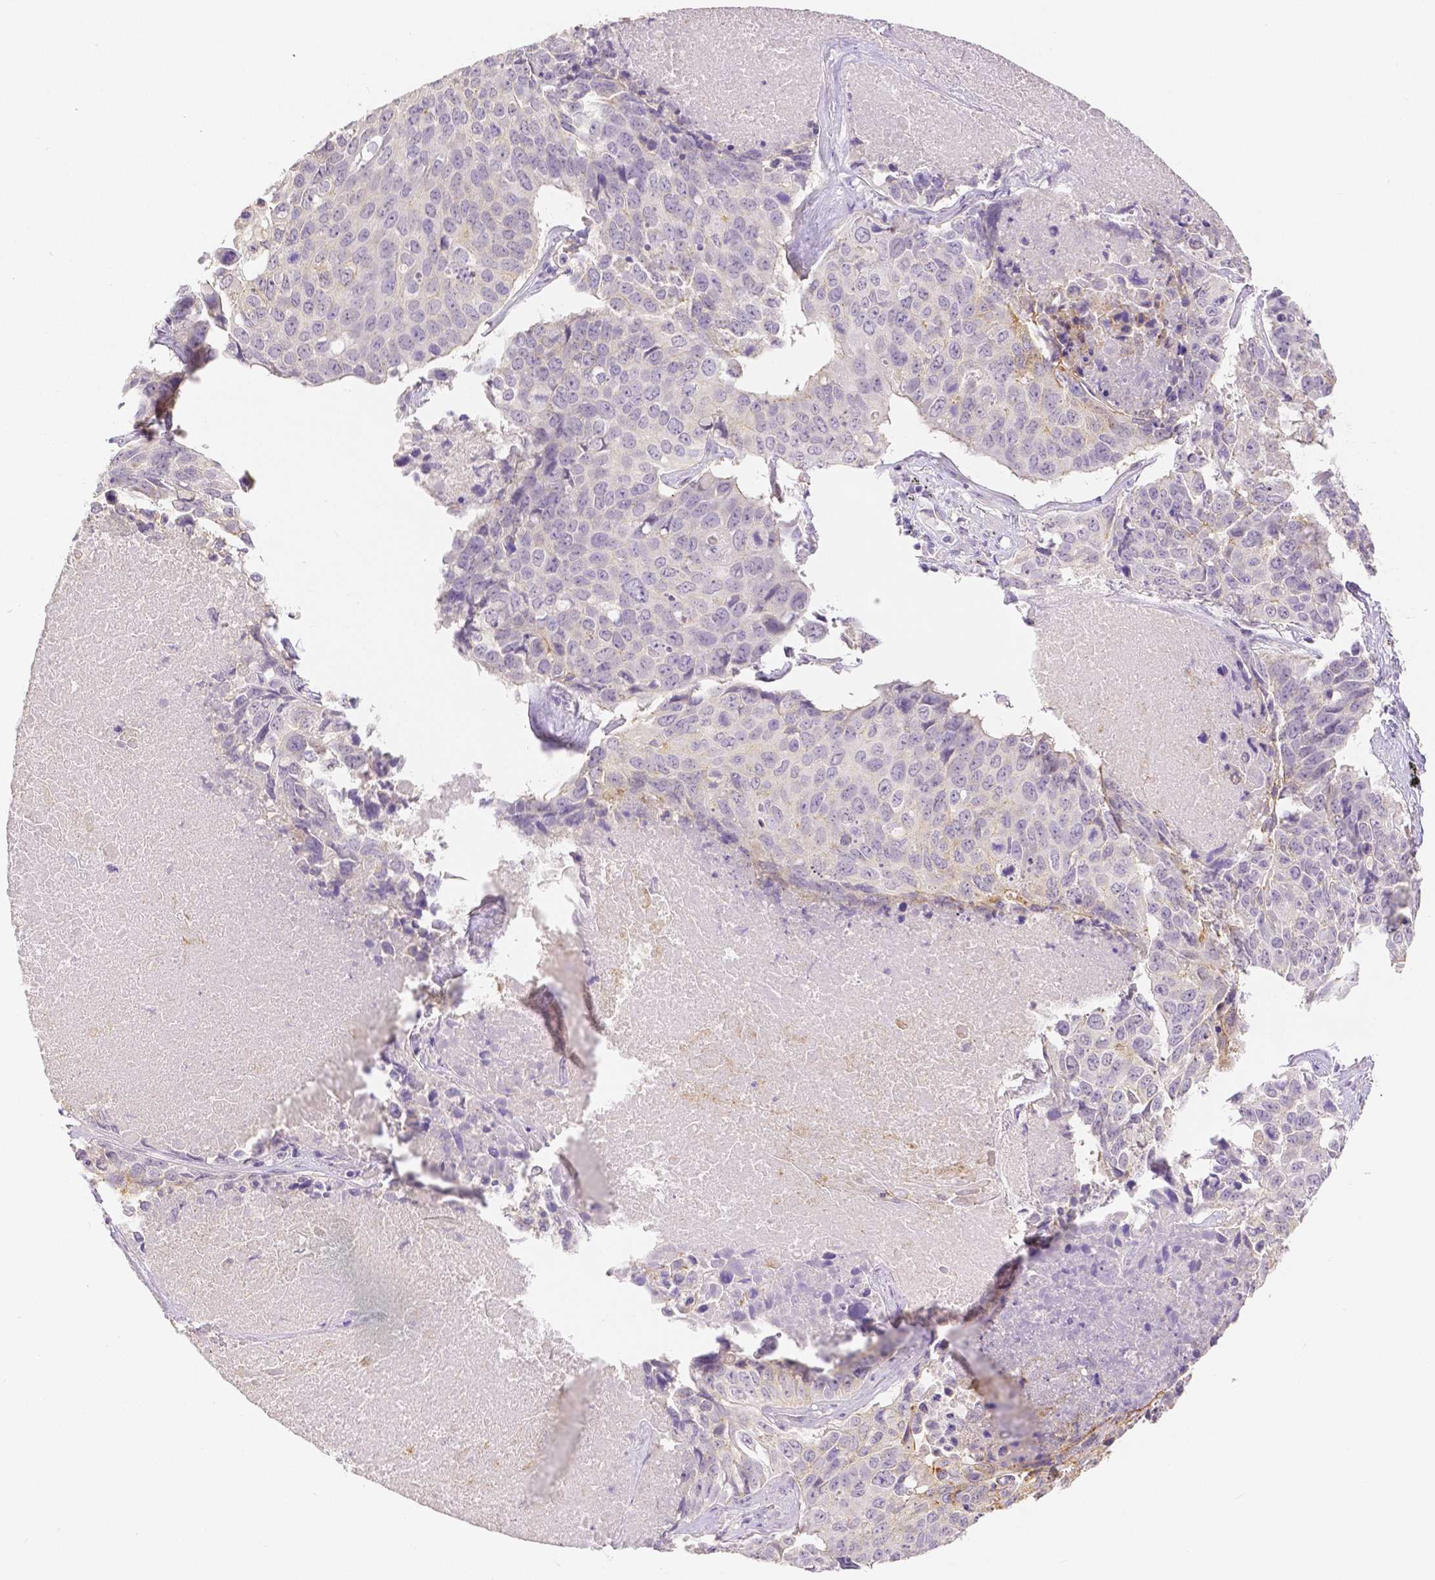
{"staining": {"intensity": "negative", "quantity": "none", "location": "none"}, "tissue": "lung cancer", "cell_type": "Tumor cells", "image_type": "cancer", "snomed": [{"axis": "morphology", "description": "Normal tissue, NOS"}, {"axis": "morphology", "description": "Squamous cell carcinoma, NOS"}, {"axis": "topography", "description": "Bronchus"}, {"axis": "topography", "description": "Lung"}], "caption": "This is a photomicrograph of IHC staining of lung cancer, which shows no staining in tumor cells.", "gene": "OCLN", "patient": {"sex": "male", "age": 64}}